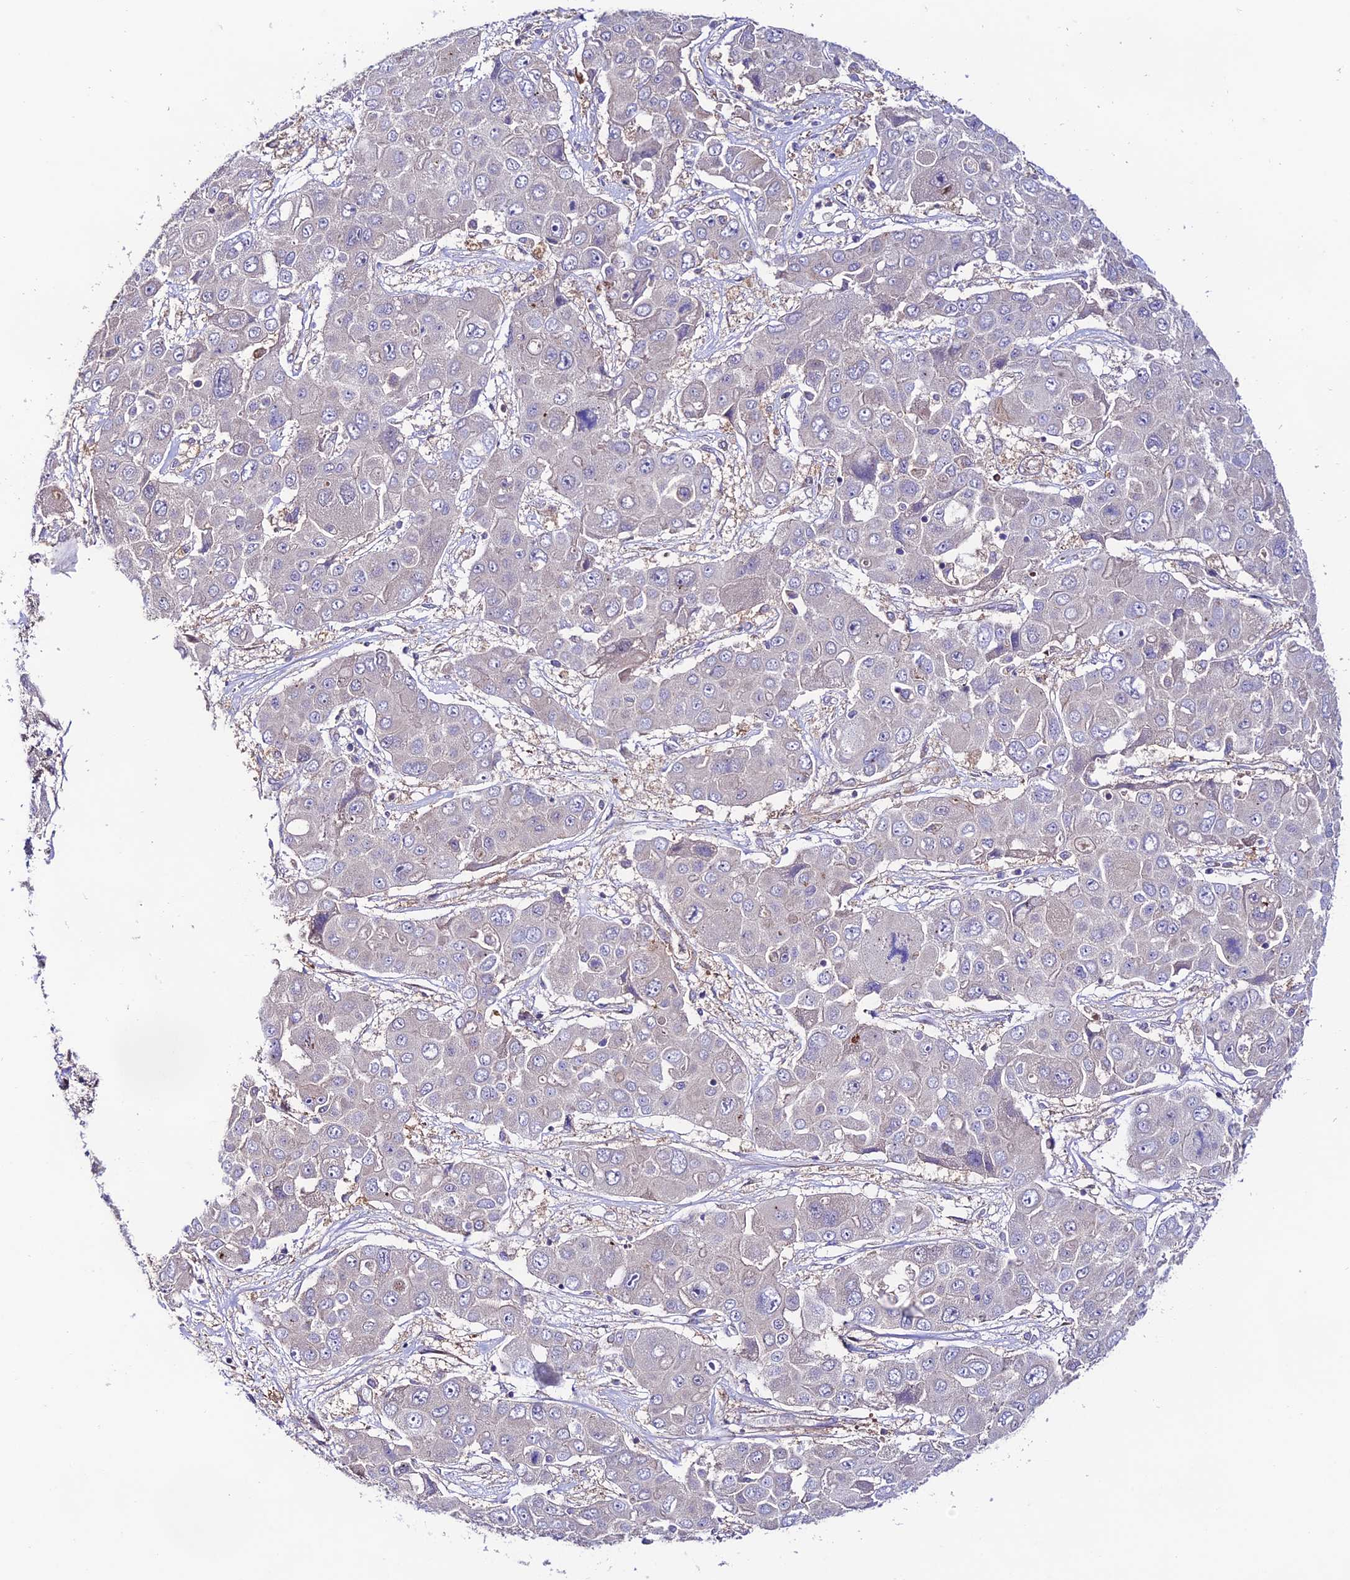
{"staining": {"intensity": "negative", "quantity": "none", "location": "none"}, "tissue": "liver cancer", "cell_type": "Tumor cells", "image_type": "cancer", "snomed": [{"axis": "morphology", "description": "Cholangiocarcinoma"}, {"axis": "topography", "description": "Liver"}], "caption": "DAB (3,3'-diaminobenzidine) immunohistochemical staining of liver cancer reveals no significant positivity in tumor cells.", "gene": "BRME1", "patient": {"sex": "male", "age": 67}}